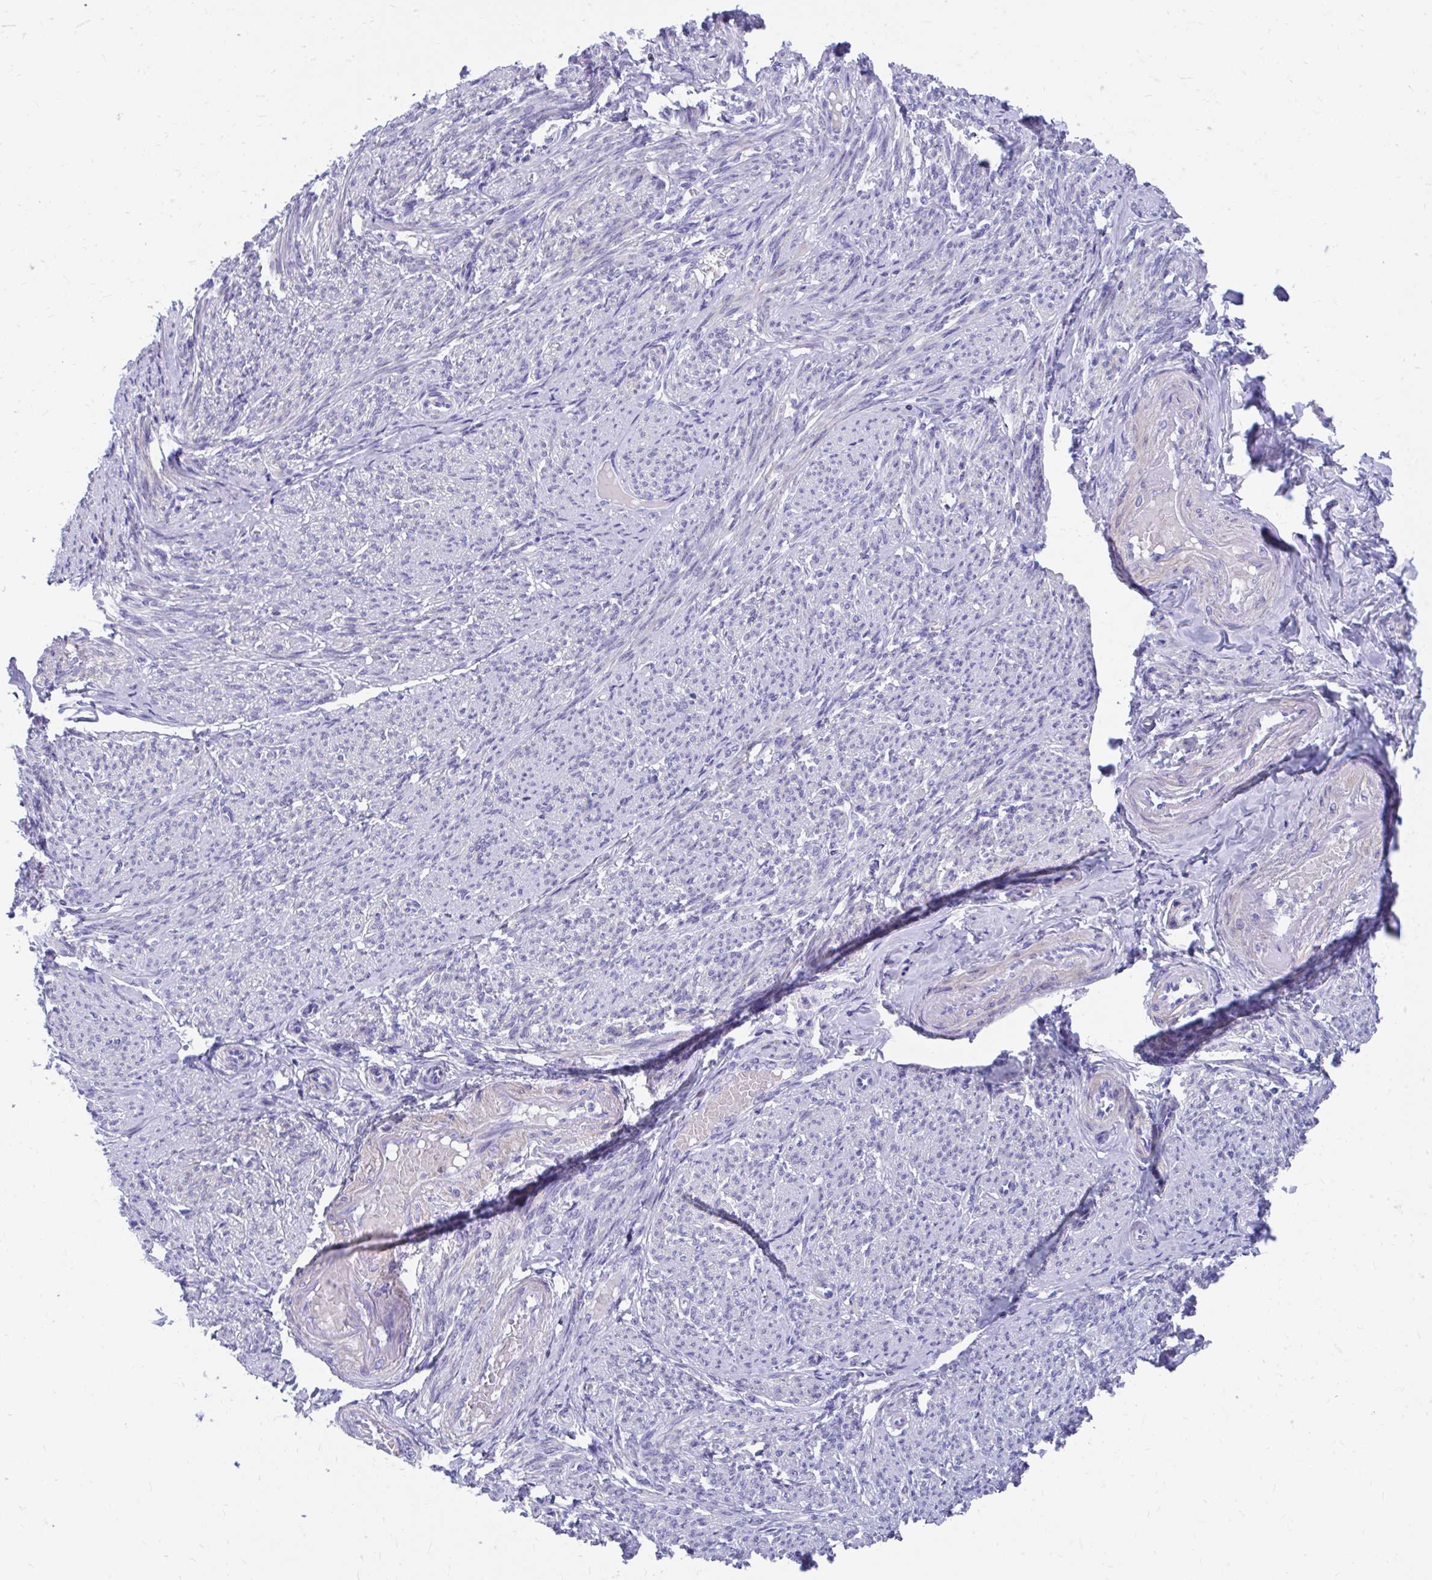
{"staining": {"intensity": "moderate", "quantity": "25%-75%", "location": "cytoplasmic/membranous"}, "tissue": "smooth muscle", "cell_type": "Smooth muscle cells", "image_type": "normal", "snomed": [{"axis": "morphology", "description": "Normal tissue, NOS"}, {"axis": "topography", "description": "Smooth muscle"}], "caption": "Smooth muscle stained with a brown dye shows moderate cytoplasmic/membranous positive staining in about 25%-75% of smooth muscle cells.", "gene": "RUNX3", "patient": {"sex": "female", "age": 65}}